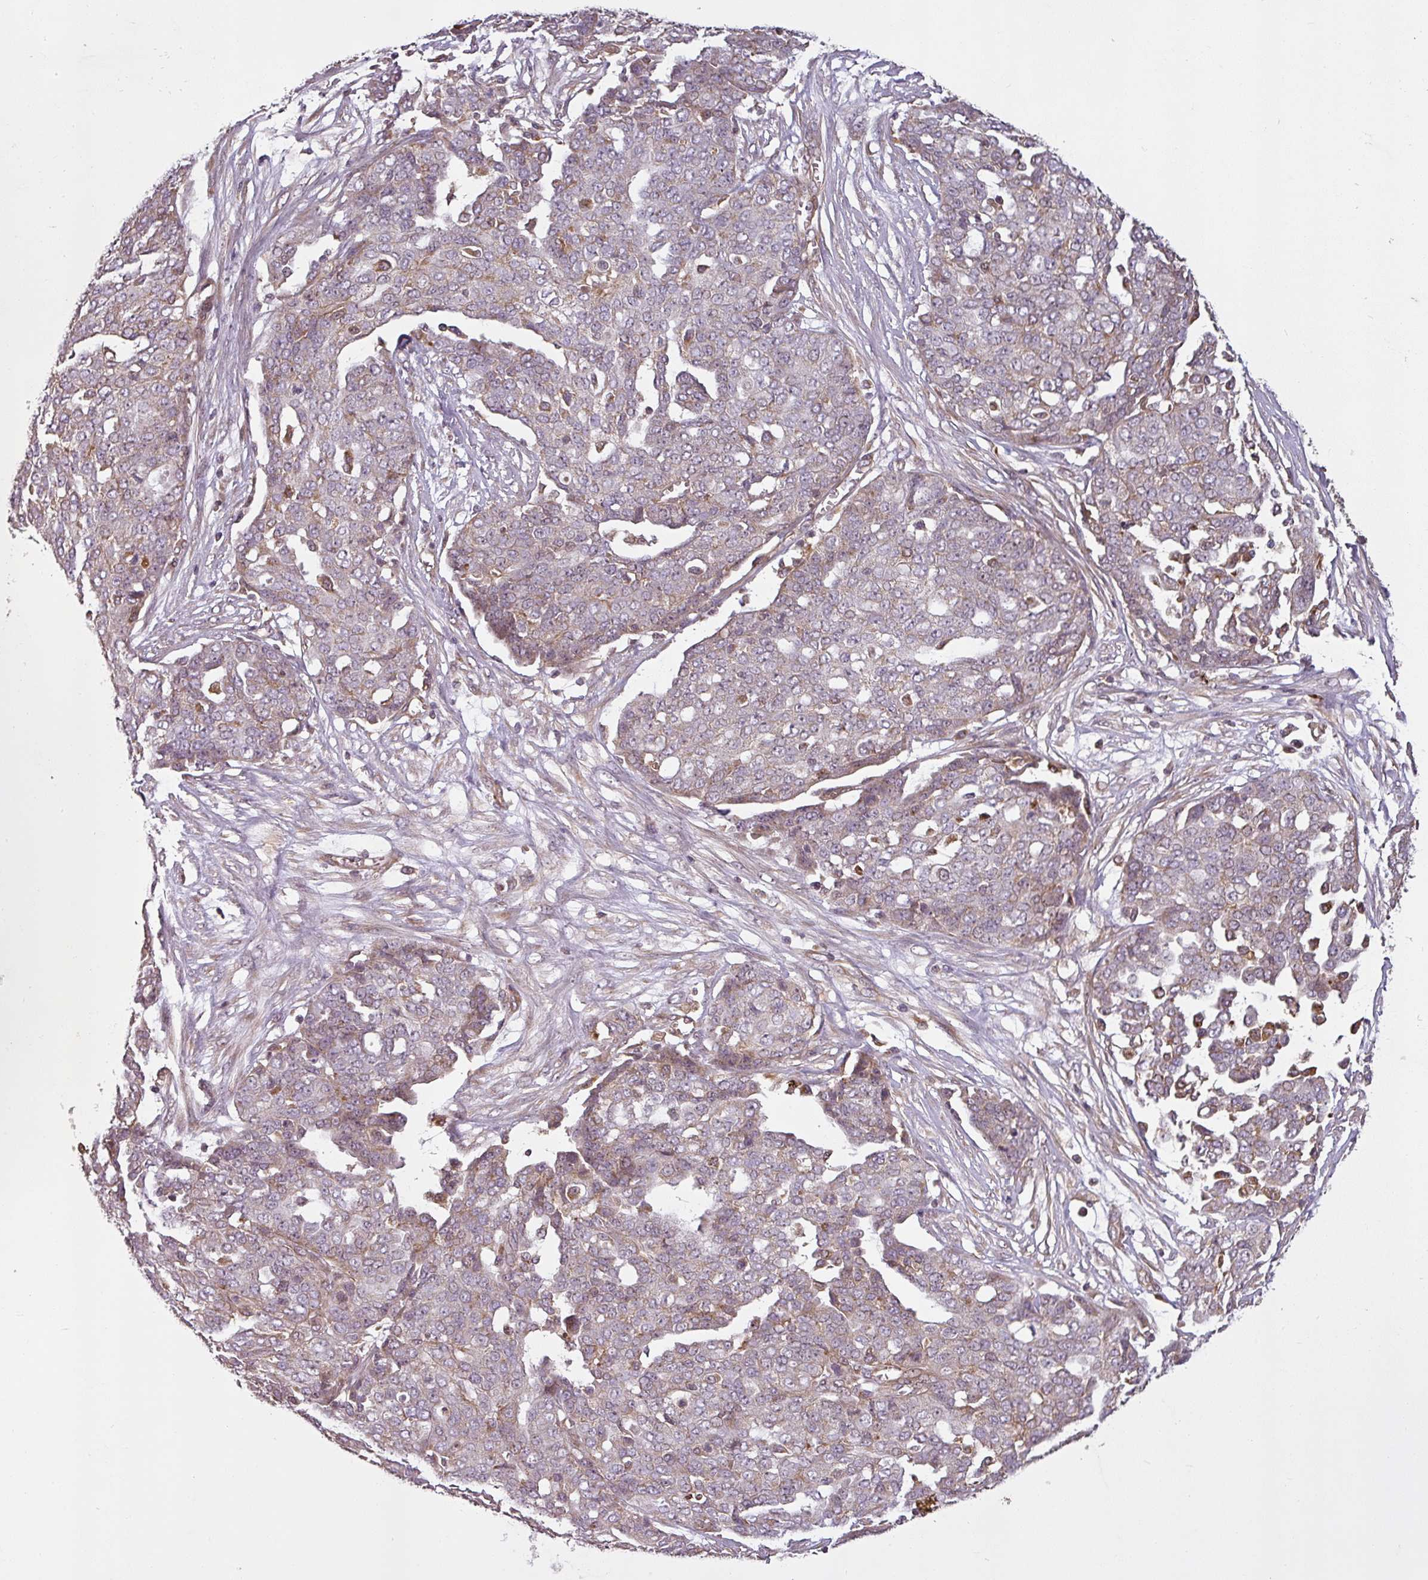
{"staining": {"intensity": "weak", "quantity": "<25%", "location": "cytoplasmic/membranous"}, "tissue": "ovarian cancer", "cell_type": "Tumor cells", "image_type": "cancer", "snomed": [{"axis": "morphology", "description": "Cystadenocarcinoma, serous, NOS"}, {"axis": "topography", "description": "Soft tissue"}, {"axis": "topography", "description": "Ovary"}], "caption": "Ovarian cancer (serous cystadenocarcinoma) was stained to show a protein in brown. There is no significant staining in tumor cells.", "gene": "DIMT1", "patient": {"sex": "female", "age": 57}}